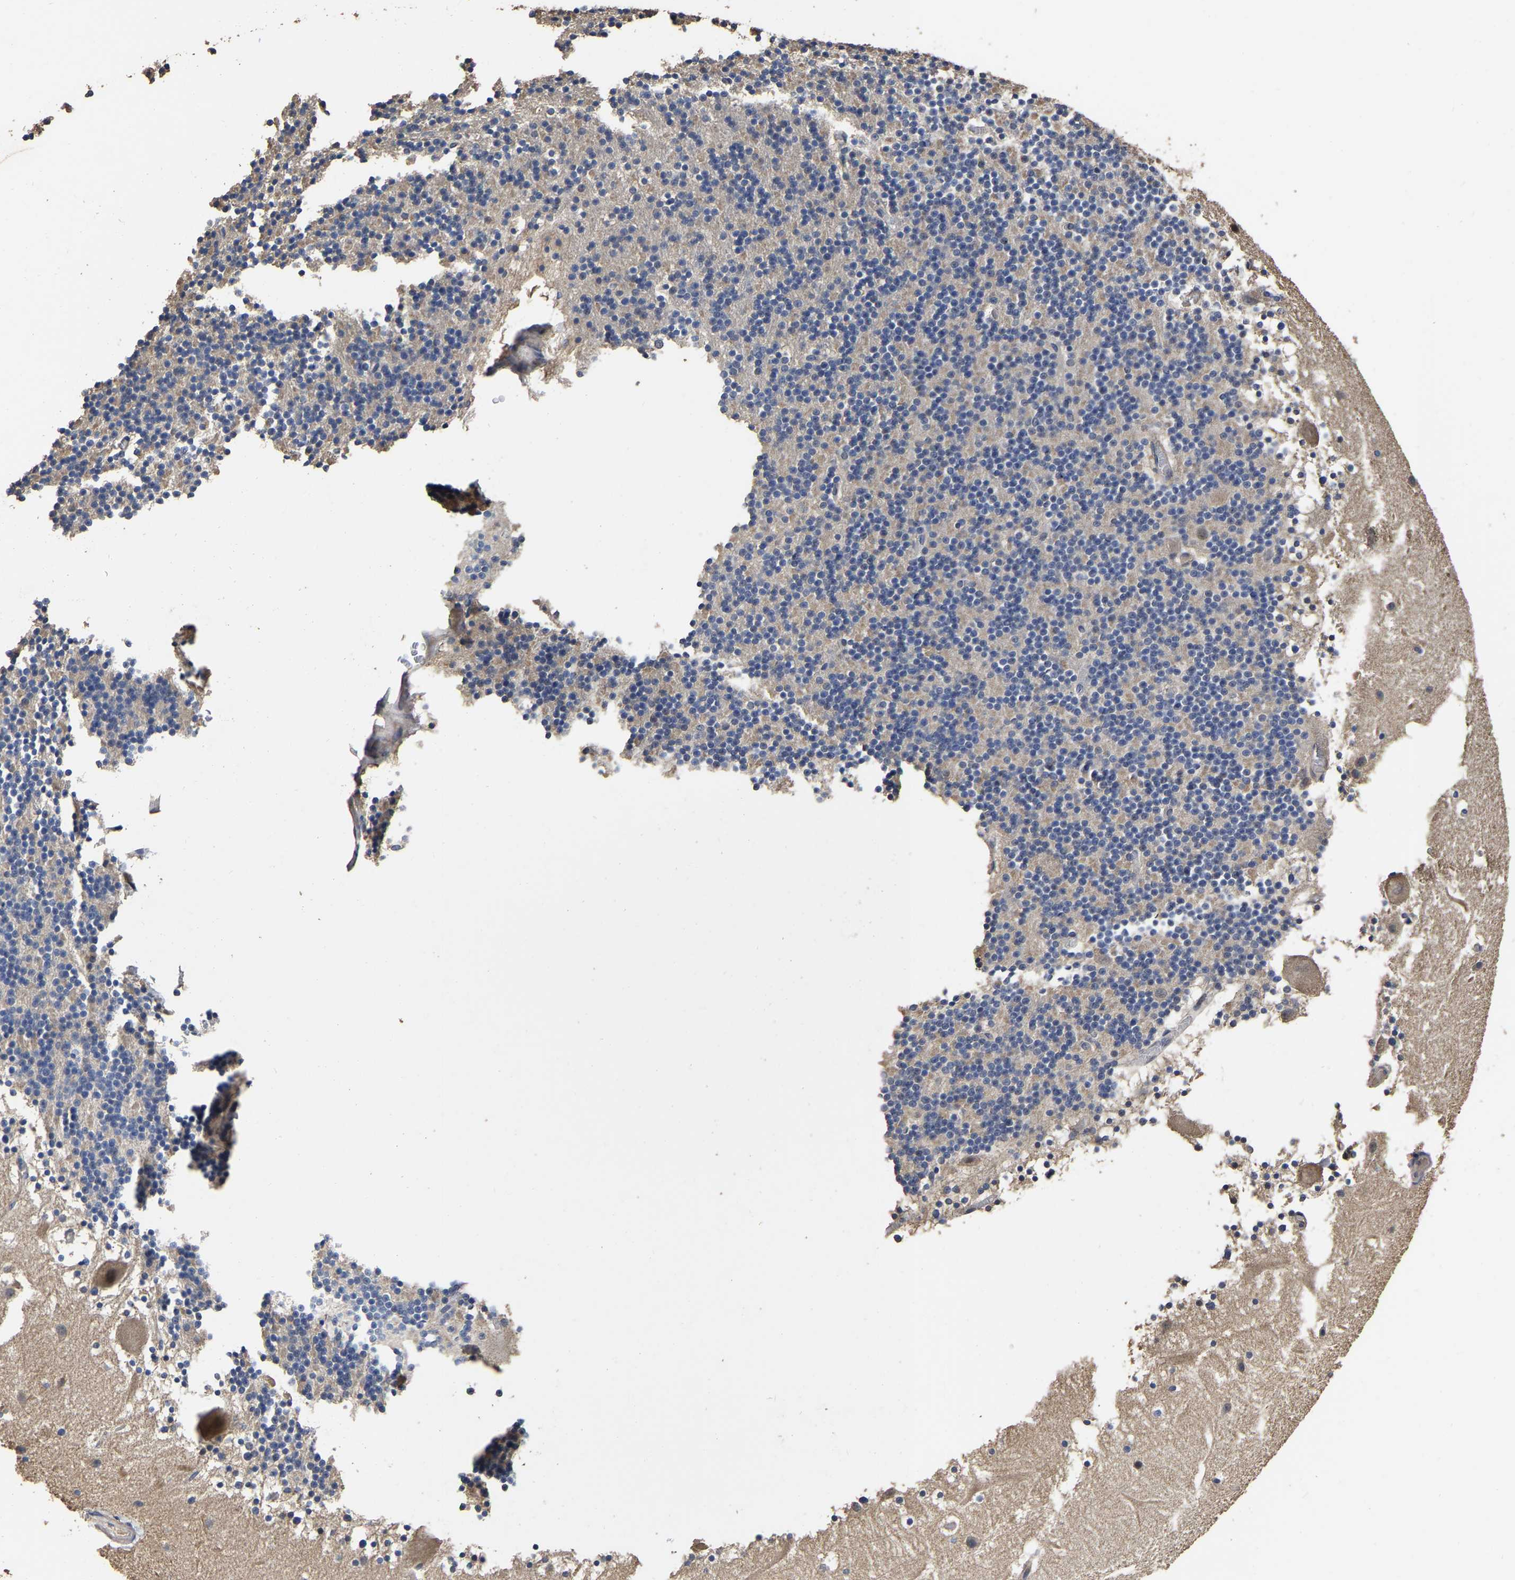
{"staining": {"intensity": "negative", "quantity": "none", "location": "none"}, "tissue": "cerebellum", "cell_type": "Cells in granular layer", "image_type": "normal", "snomed": [{"axis": "morphology", "description": "Normal tissue, NOS"}, {"axis": "topography", "description": "Cerebellum"}], "caption": "Immunohistochemistry of benign cerebellum reveals no expression in cells in granular layer.", "gene": "STK32C", "patient": {"sex": "male", "age": 45}}